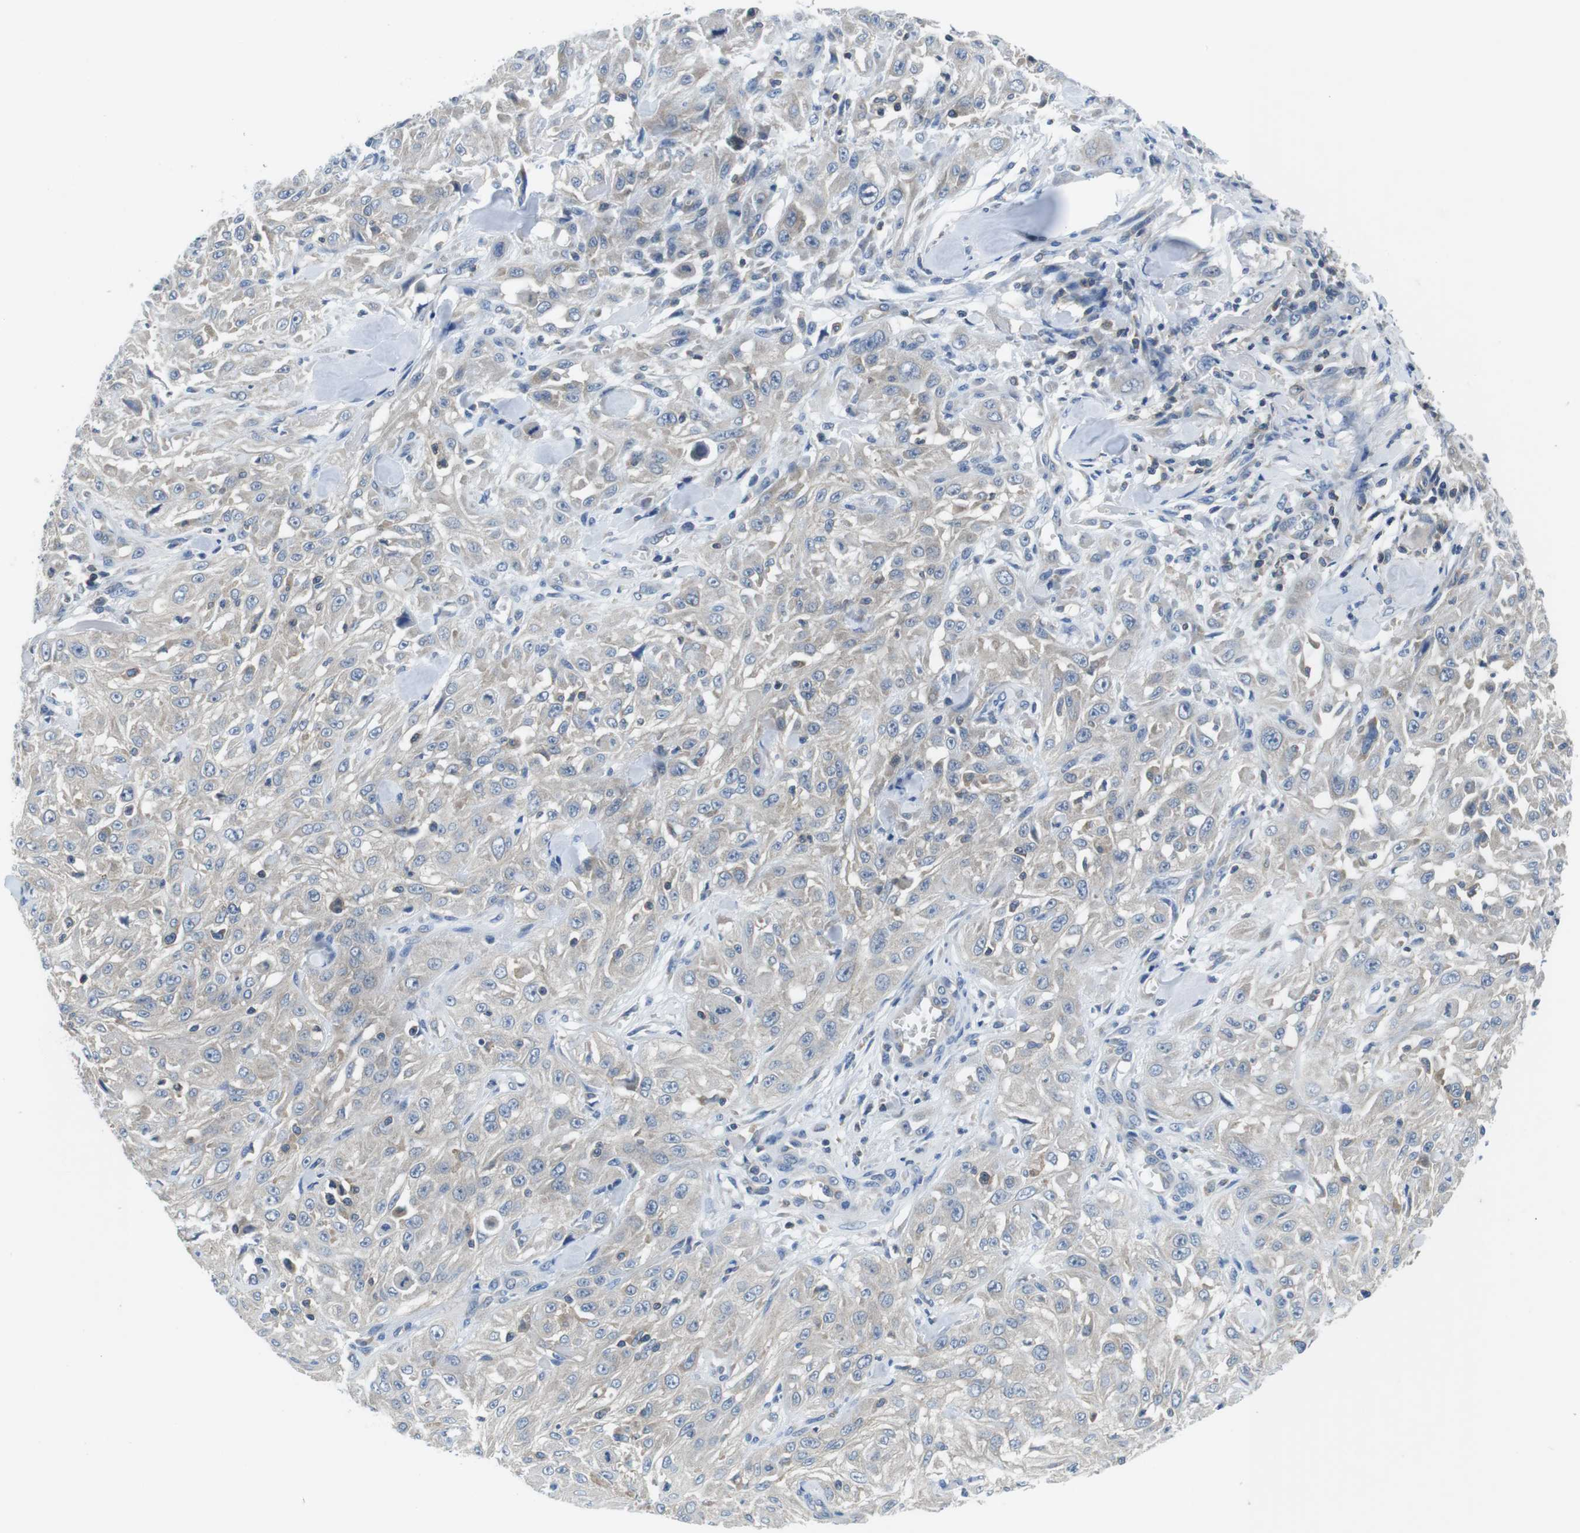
{"staining": {"intensity": "negative", "quantity": "none", "location": "none"}, "tissue": "skin cancer", "cell_type": "Tumor cells", "image_type": "cancer", "snomed": [{"axis": "morphology", "description": "Squamous cell carcinoma, NOS"}, {"axis": "morphology", "description": "Squamous cell carcinoma, metastatic, NOS"}, {"axis": "topography", "description": "Skin"}, {"axis": "topography", "description": "Lymph node"}], "caption": "Skin squamous cell carcinoma stained for a protein using IHC reveals no staining tumor cells.", "gene": "PIK3CD", "patient": {"sex": "male", "age": 75}}